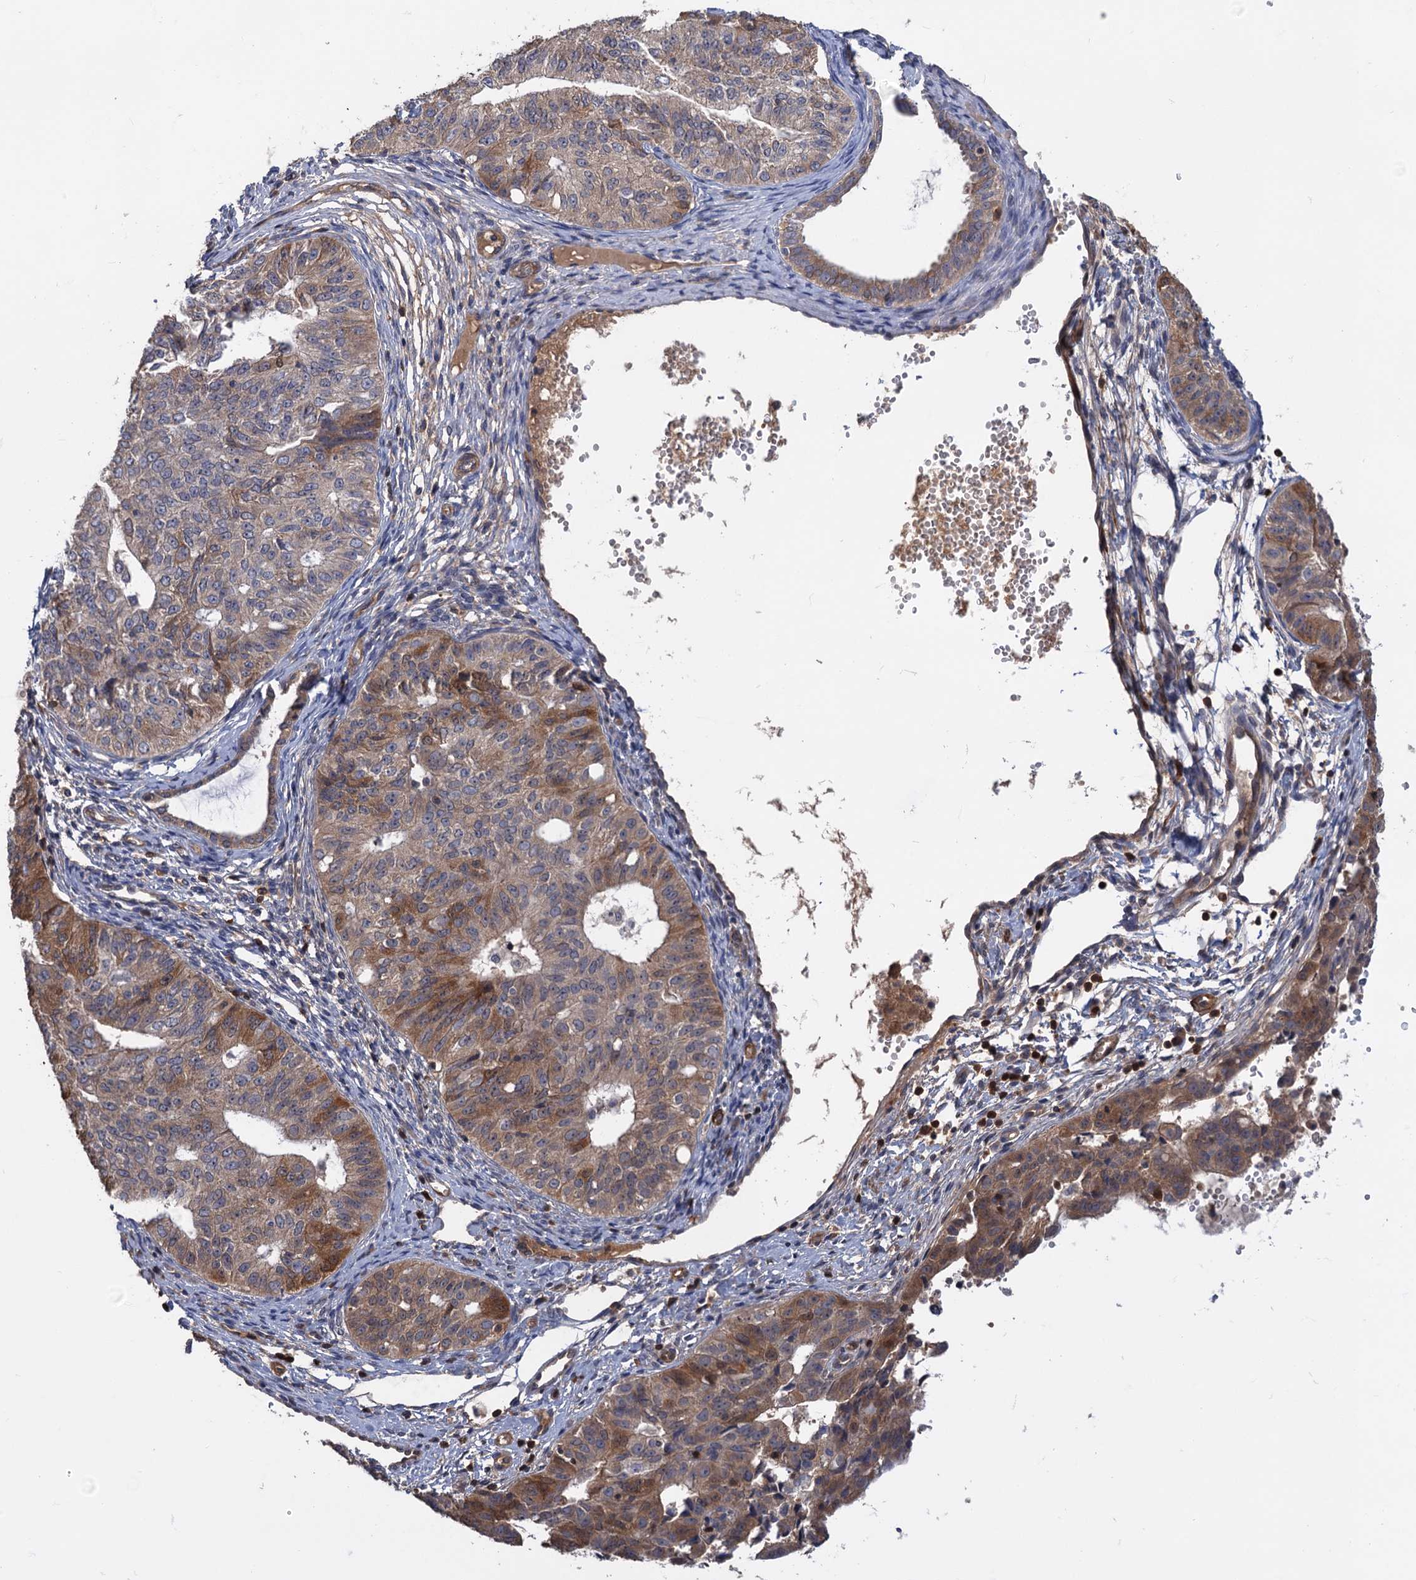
{"staining": {"intensity": "moderate", "quantity": "25%-75%", "location": "cytoplasmic/membranous"}, "tissue": "endometrial cancer", "cell_type": "Tumor cells", "image_type": "cancer", "snomed": [{"axis": "morphology", "description": "Adenocarcinoma, NOS"}, {"axis": "topography", "description": "Endometrium"}], "caption": "A medium amount of moderate cytoplasmic/membranous staining is appreciated in about 25%-75% of tumor cells in endometrial adenocarcinoma tissue.", "gene": "DGKA", "patient": {"sex": "female", "age": 32}}